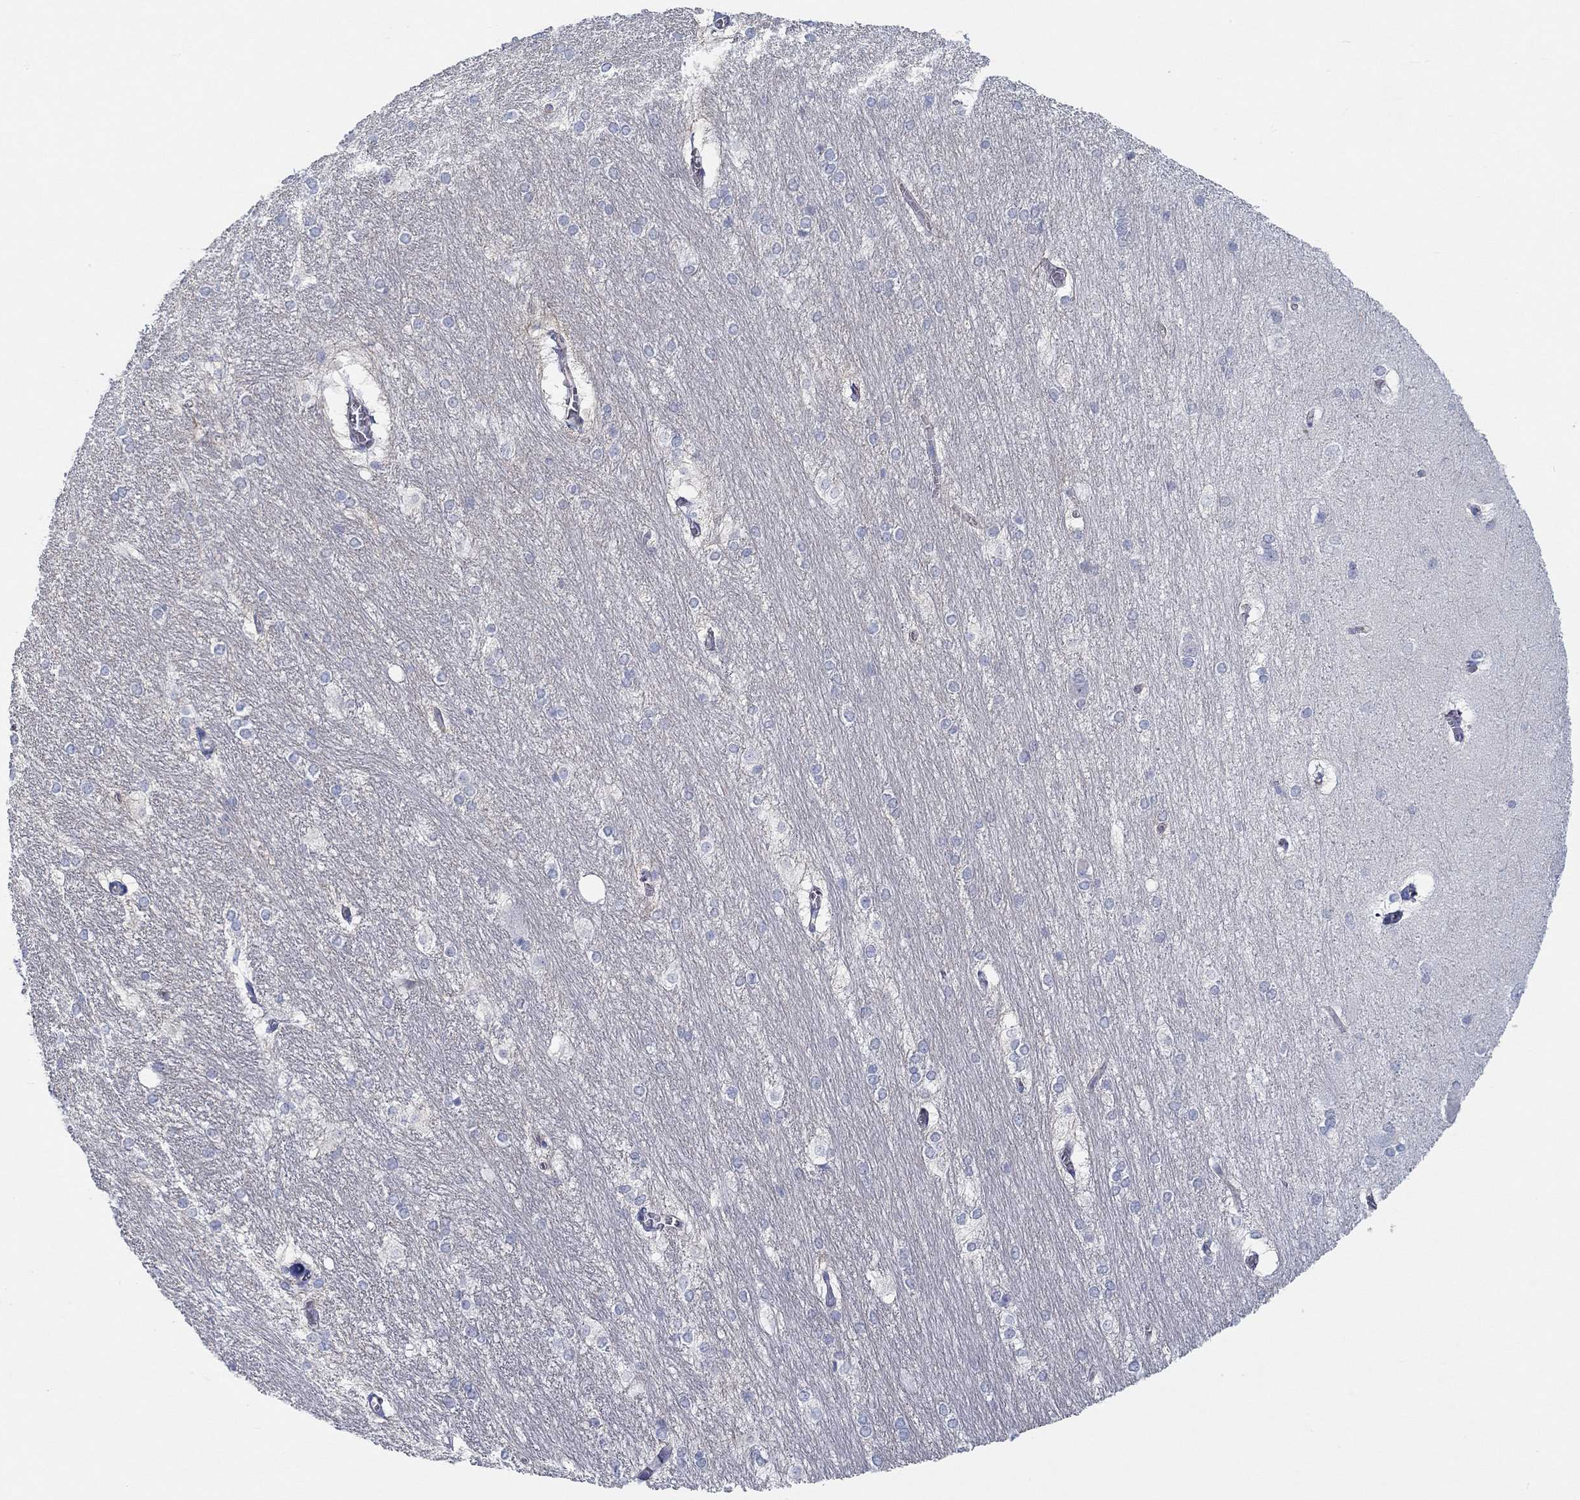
{"staining": {"intensity": "negative", "quantity": "none", "location": "none"}, "tissue": "hippocampus", "cell_type": "Glial cells", "image_type": "normal", "snomed": [{"axis": "morphology", "description": "Normal tissue, NOS"}, {"axis": "topography", "description": "Cerebral cortex"}, {"axis": "topography", "description": "Hippocampus"}], "caption": "High power microscopy photomicrograph of an immunohistochemistry (IHC) image of benign hippocampus, revealing no significant expression in glial cells.", "gene": "BBOF1", "patient": {"sex": "female", "age": 19}}